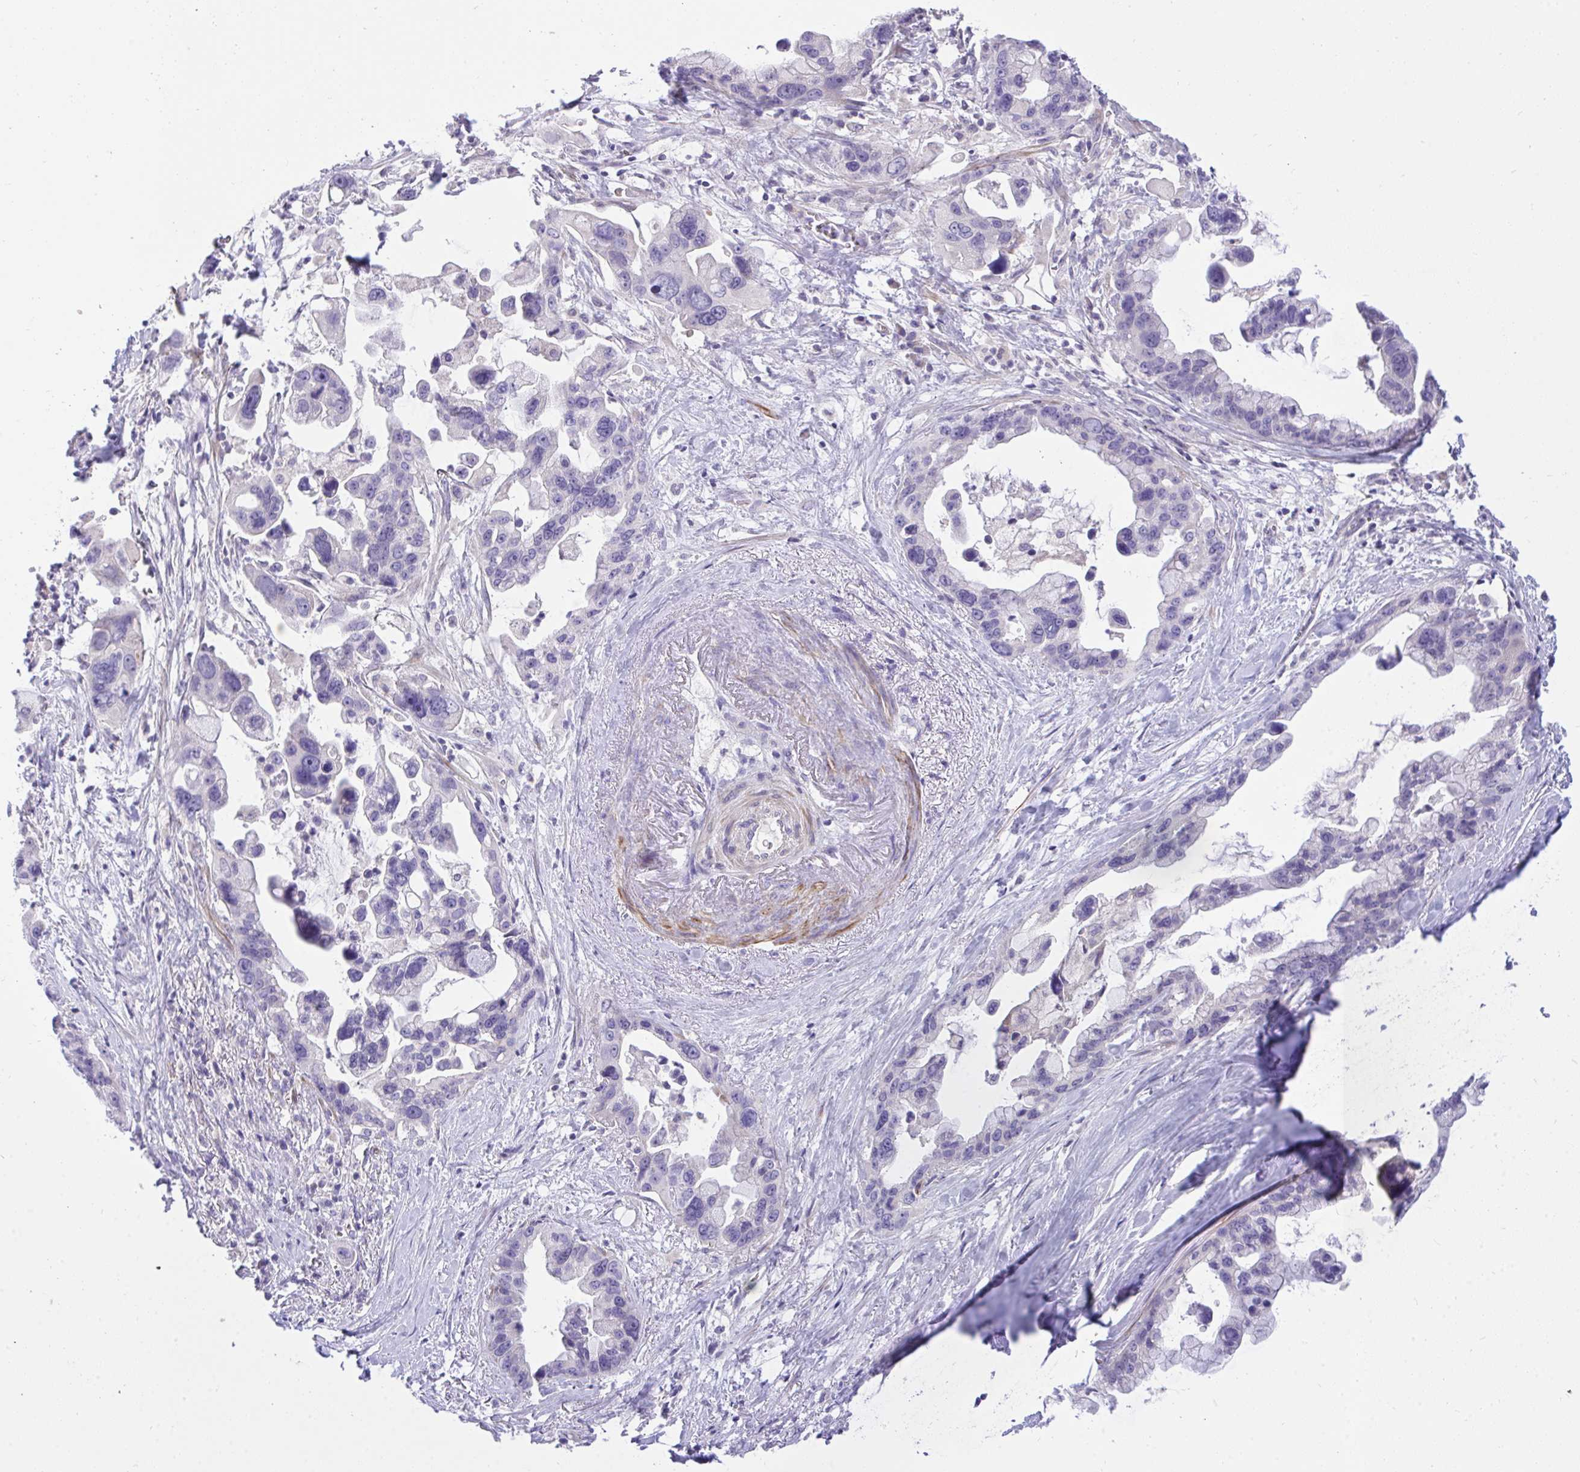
{"staining": {"intensity": "negative", "quantity": "none", "location": "none"}, "tissue": "pancreatic cancer", "cell_type": "Tumor cells", "image_type": "cancer", "snomed": [{"axis": "morphology", "description": "Adenocarcinoma, NOS"}, {"axis": "topography", "description": "Pancreas"}], "caption": "Human pancreatic cancer stained for a protein using immunohistochemistry (IHC) displays no positivity in tumor cells.", "gene": "C19orf54", "patient": {"sex": "female", "age": 83}}